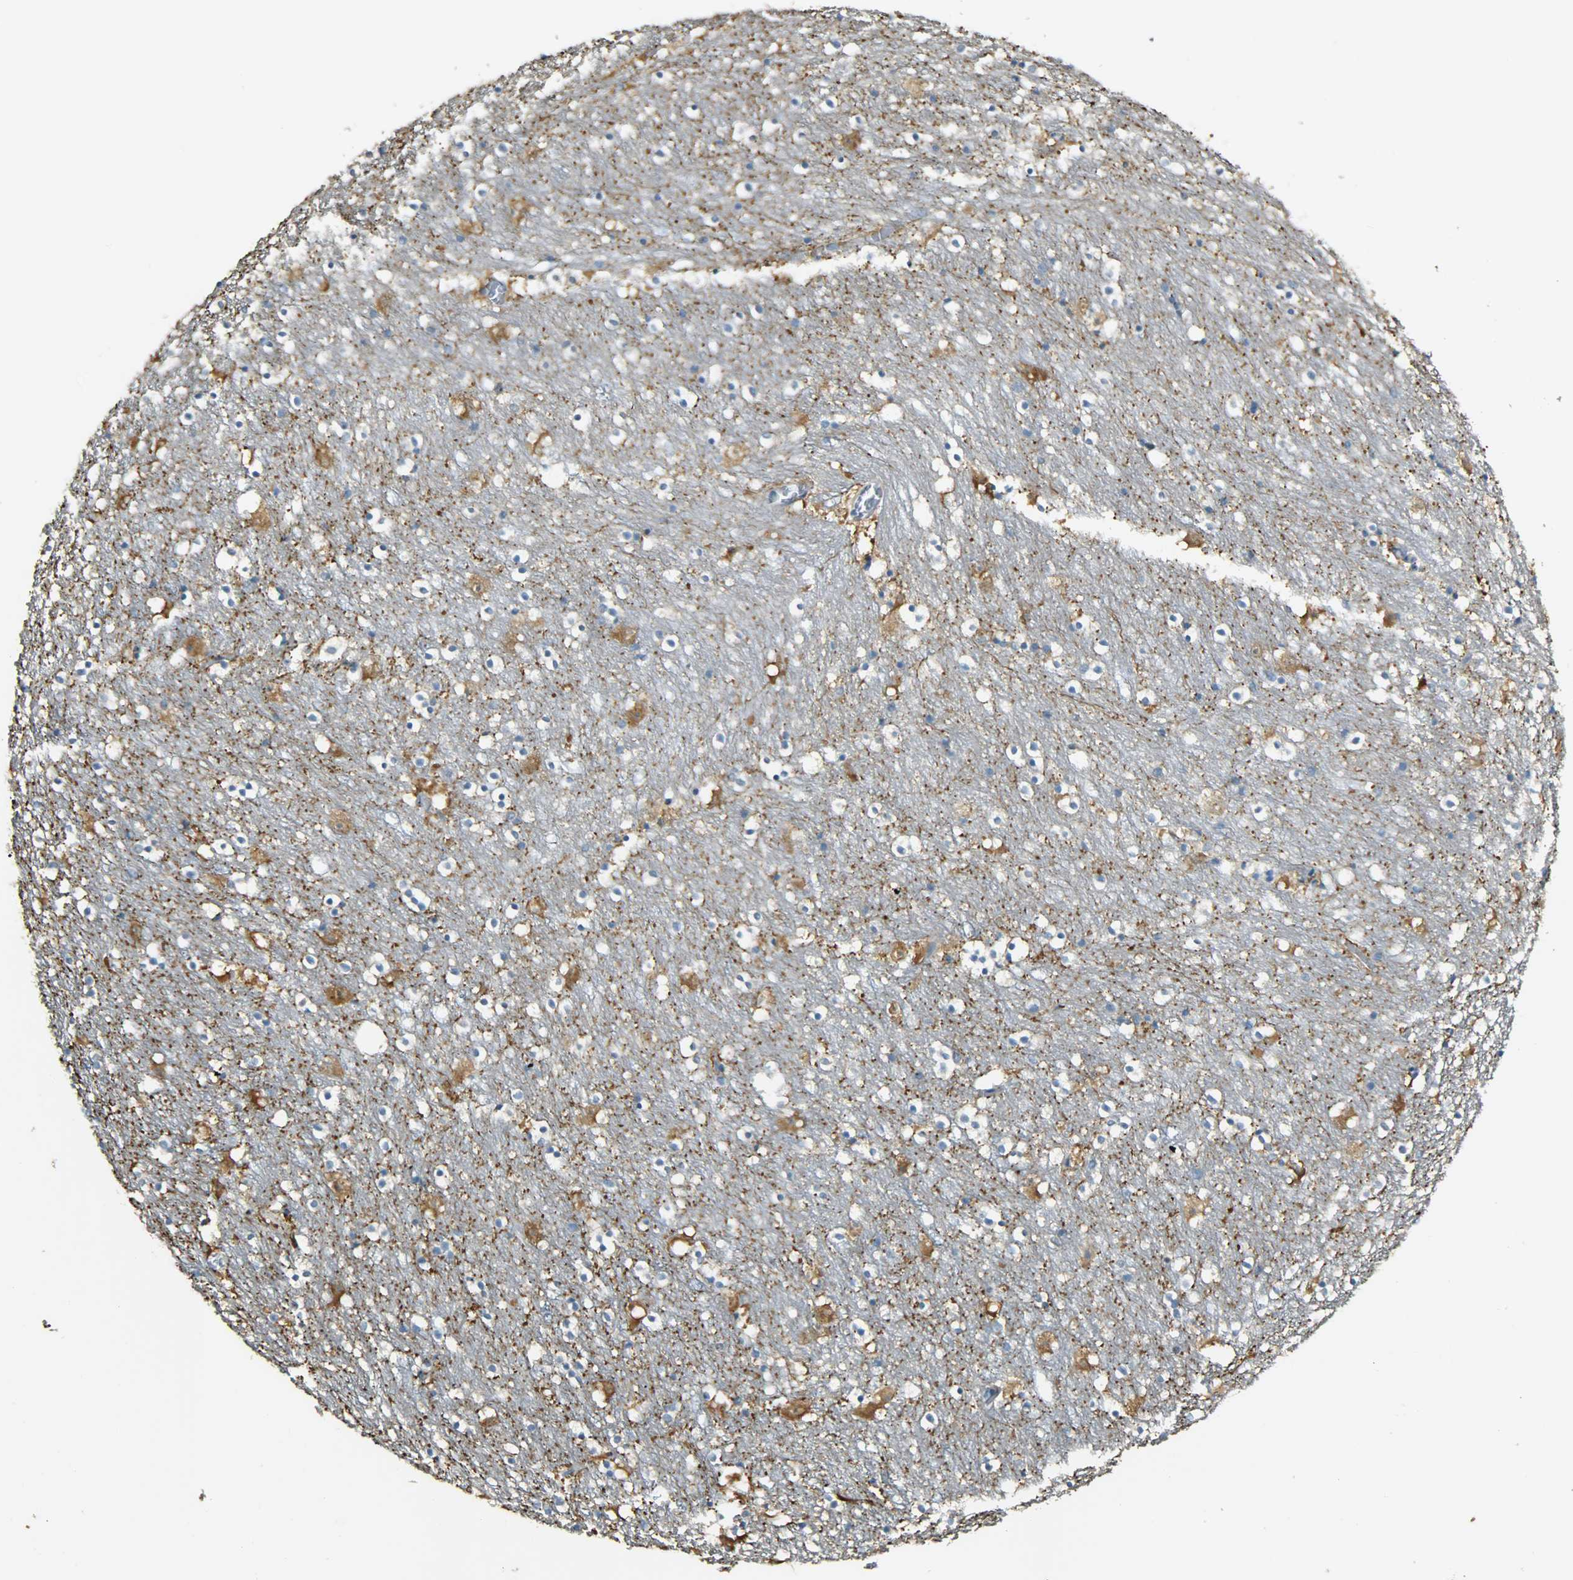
{"staining": {"intensity": "moderate", "quantity": "<25%", "location": "cytoplasmic/membranous"}, "tissue": "caudate", "cell_type": "Glial cells", "image_type": "normal", "snomed": [{"axis": "morphology", "description": "Normal tissue, NOS"}, {"axis": "topography", "description": "Lateral ventricle wall"}], "caption": "This histopathology image reveals normal caudate stained with immunohistochemistry to label a protein in brown. The cytoplasmic/membranous of glial cells show moderate positivity for the protein. Nuclei are counter-stained blue.", "gene": "TPX2", "patient": {"sex": "male", "age": 45}}